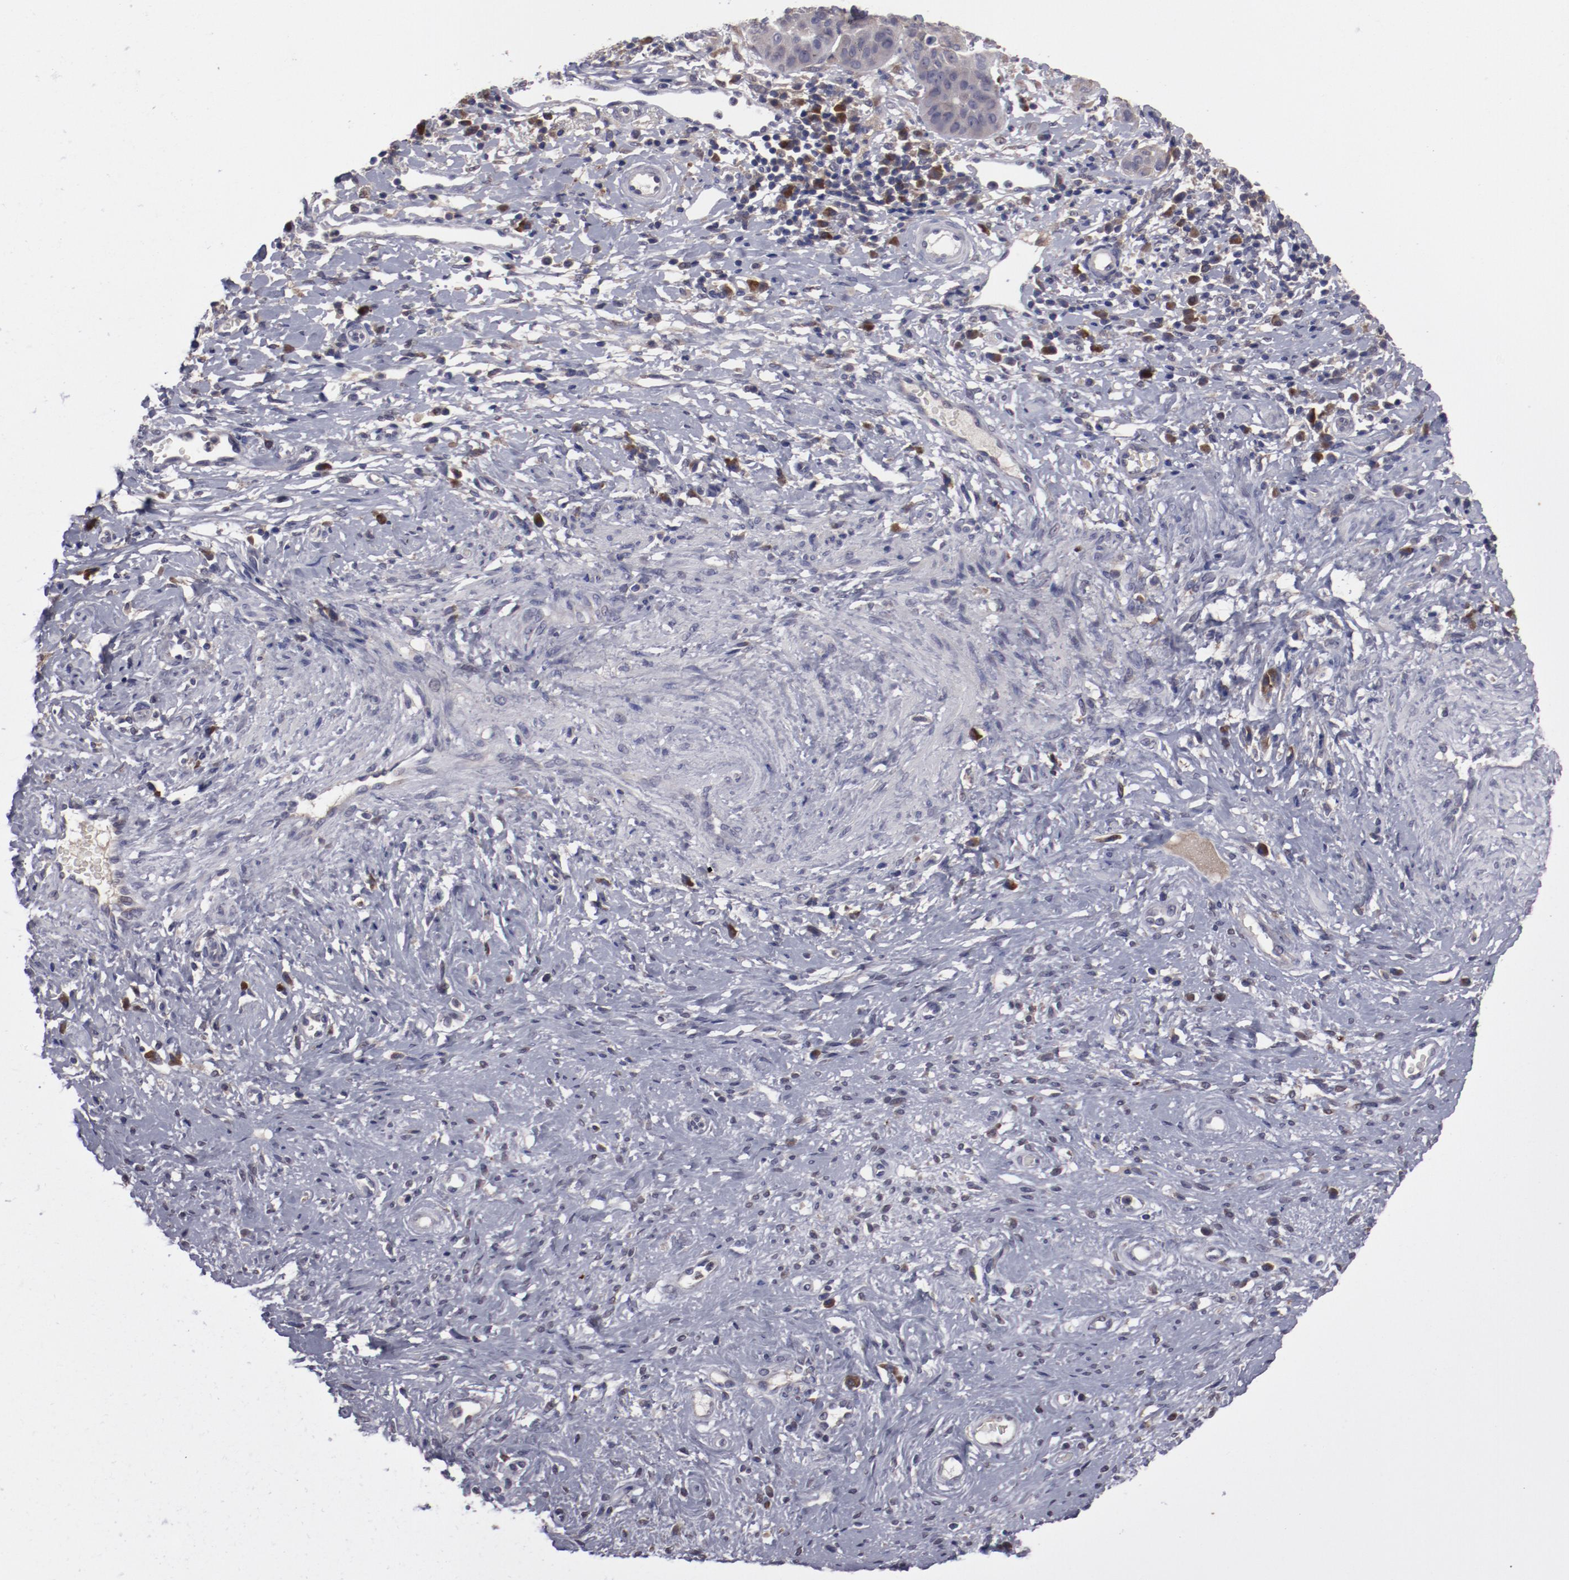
{"staining": {"intensity": "weak", "quantity": ">75%", "location": "cytoplasmic/membranous"}, "tissue": "cervical cancer", "cell_type": "Tumor cells", "image_type": "cancer", "snomed": [{"axis": "morphology", "description": "Normal tissue, NOS"}, {"axis": "morphology", "description": "Squamous cell carcinoma, NOS"}, {"axis": "topography", "description": "Cervix"}], "caption": "Immunohistochemistry (IHC) micrograph of human squamous cell carcinoma (cervical) stained for a protein (brown), which demonstrates low levels of weak cytoplasmic/membranous staining in approximately >75% of tumor cells.", "gene": "IL12A", "patient": {"sex": "female", "age": 39}}